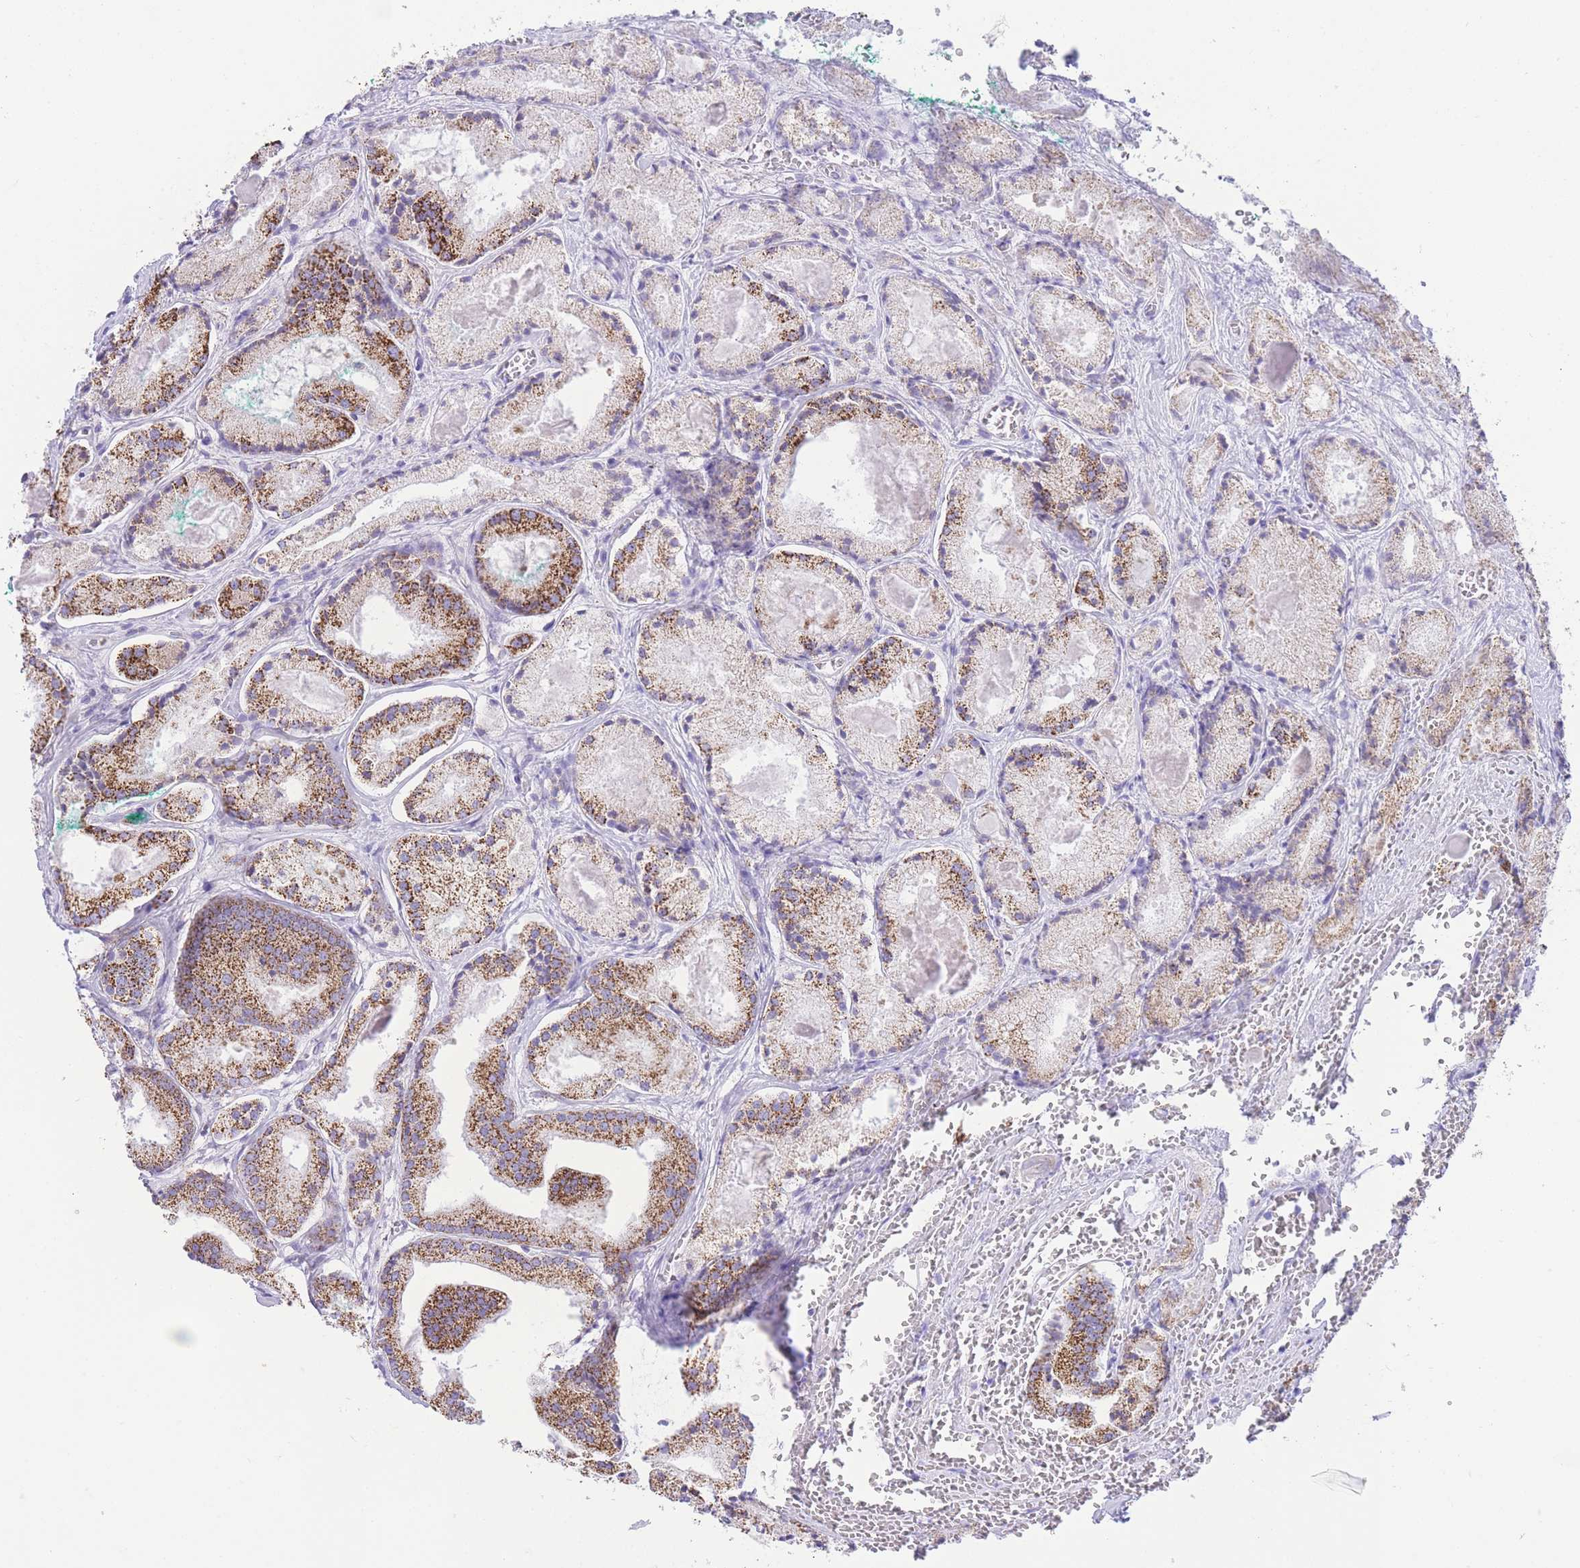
{"staining": {"intensity": "moderate", "quantity": ">75%", "location": "cytoplasmic/membranous"}, "tissue": "prostate cancer", "cell_type": "Tumor cells", "image_type": "cancer", "snomed": [{"axis": "morphology", "description": "Adenocarcinoma, High grade"}, {"axis": "topography", "description": "Prostate"}], "caption": "Immunohistochemical staining of human prostate adenocarcinoma (high-grade) displays medium levels of moderate cytoplasmic/membranous expression in about >75% of tumor cells.", "gene": "ACSM4", "patient": {"sex": "male", "age": 67}}